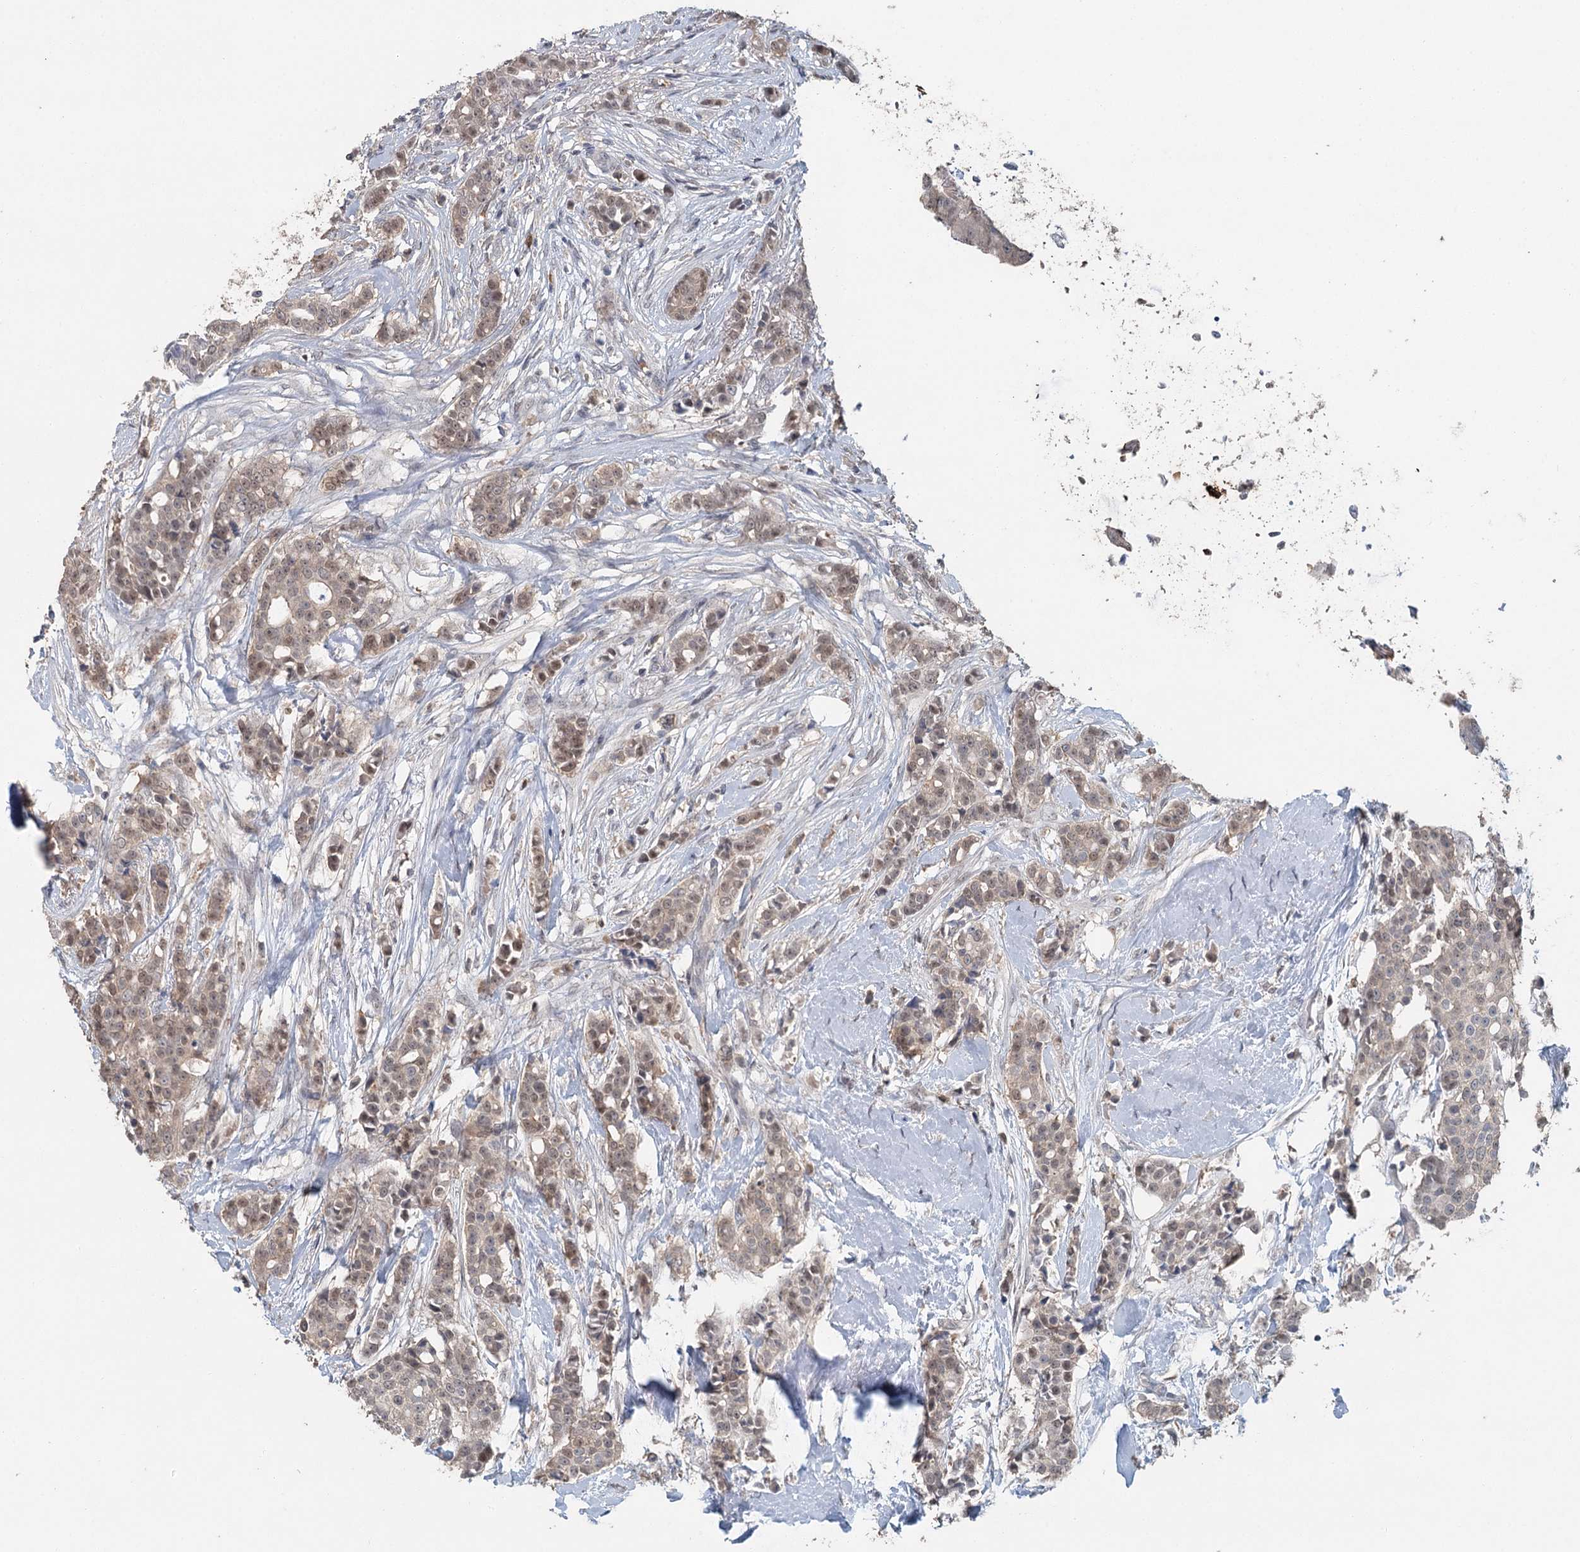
{"staining": {"intensity": "weak", "quantity": "25%-75%", "location": "nuclear"}, "tissue": "breast cancer", "cell_type": "Tumor cells", "image_type": "cancer", "snomed": [{"axis": "morphology", "description": "Lobular carcinoma"}, {"axis": "topography", "description": "Breast"}], "caption": "This is a micrograph of immunohistochemistry (IHC) staining of breast lobular carcinoma, which shows weak positivity in the nuclear of tumor cells.", "gene": "ADK", "patient": {"sex": "female", "age": 51}}